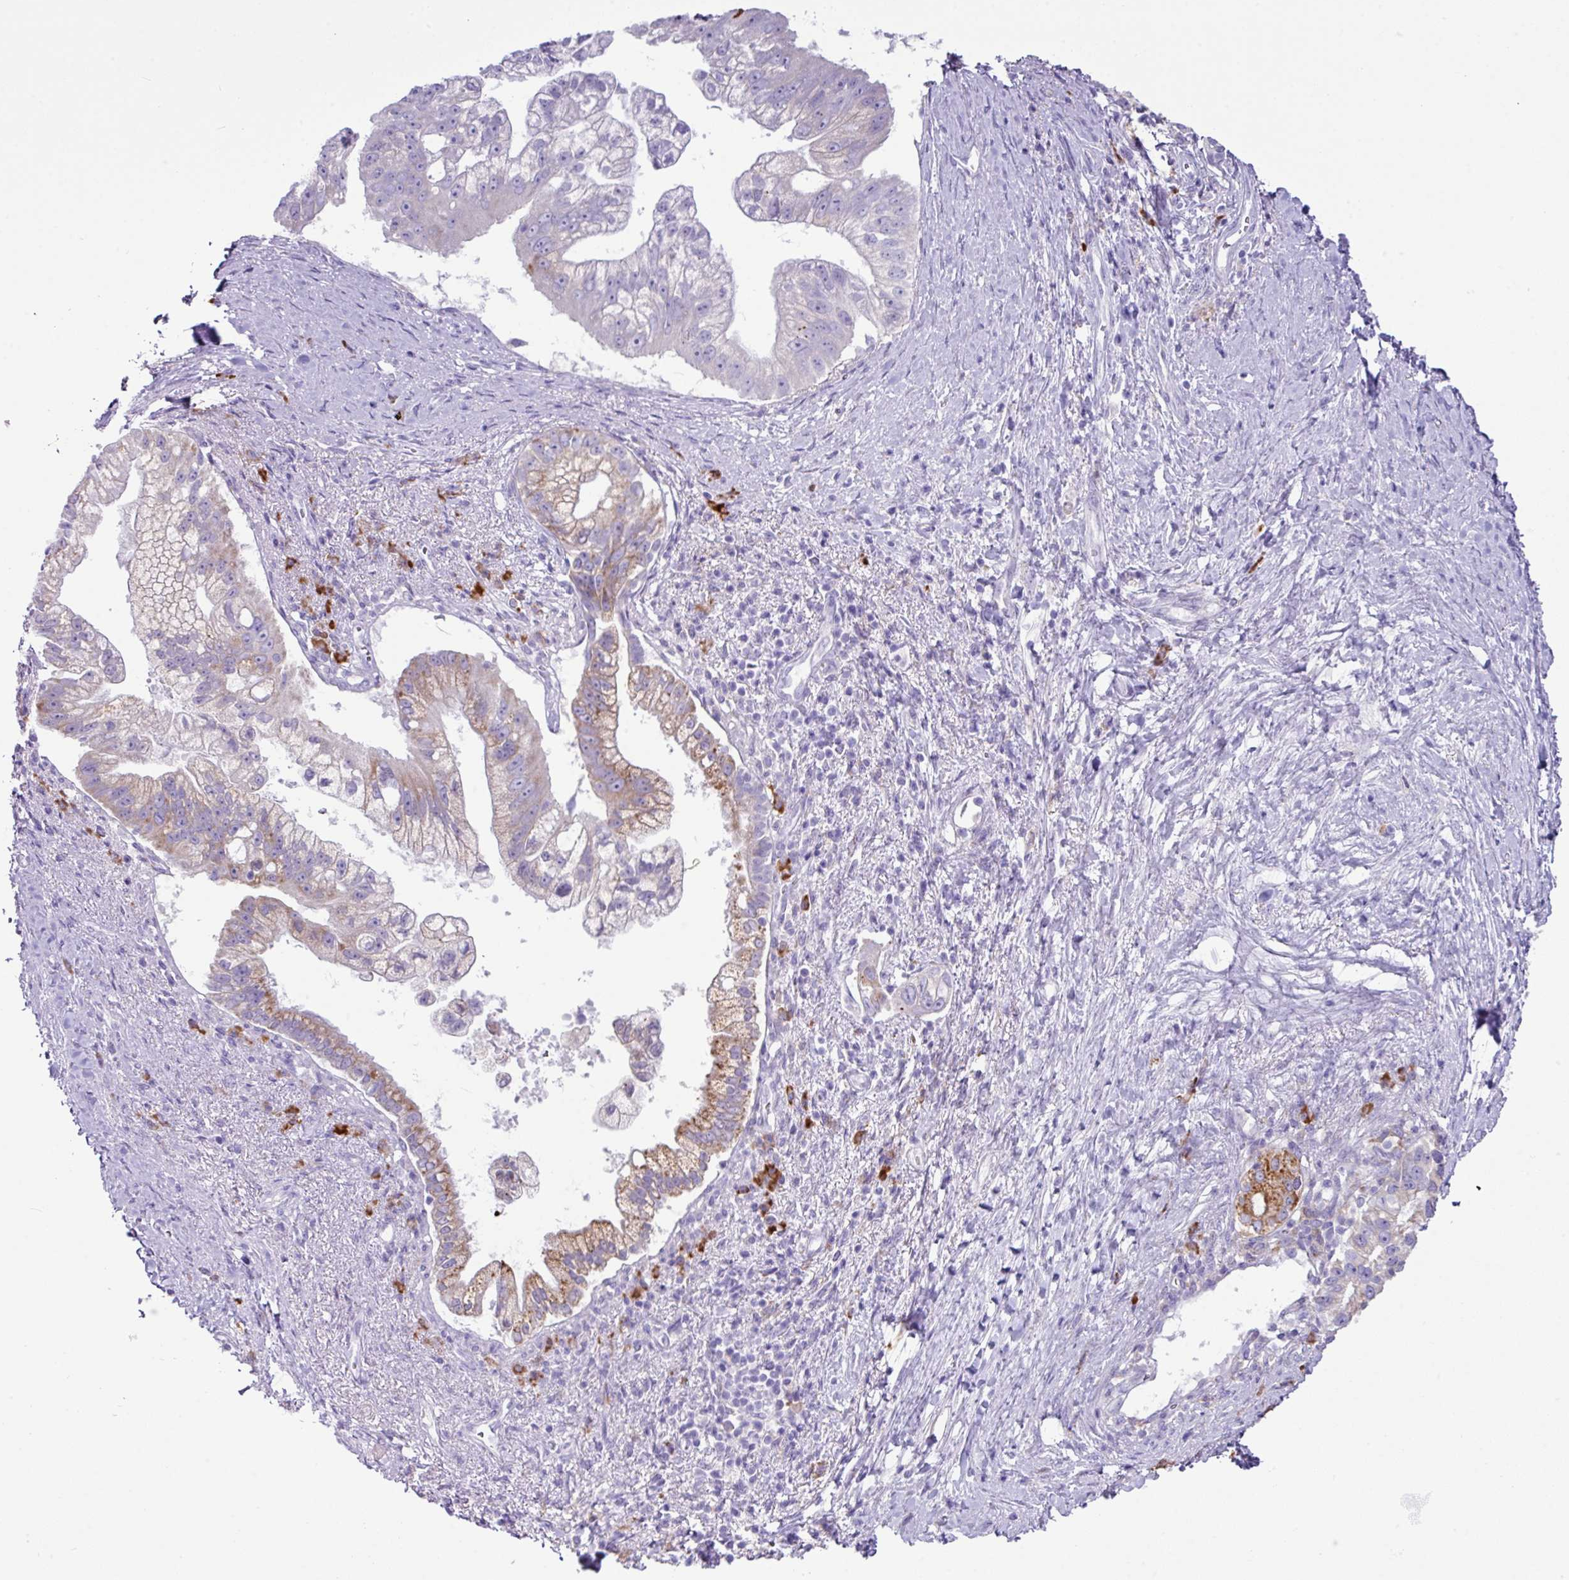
{"staining": {"intensity": "moderate", "quantity": "<25%", "location": "cytoplasmic/membranous"}, "tissue": "pancreatic cancer", "cell_type": "Tumor cells", "image_type": "cancer", "snomed": [{"axis": "morphology", "description": "Adenocarcinoma, NOS"}, {"axis": "topography", "description": "Pancreas"}], "caption": "Protein expression analysis of human pancreatic cancer reveals moderate cytoplasmic/membranous expression in approximately <25% of tumor cells. The staining was performed using DAB (3,3'-diaminobenzidine) to visualize the protein expression in brown, while the nuclei were stained in blue with hematoxylin (Magnification: 20x).", "gene": "RGS21", "patient": {"sex": "male", "age": 70}}